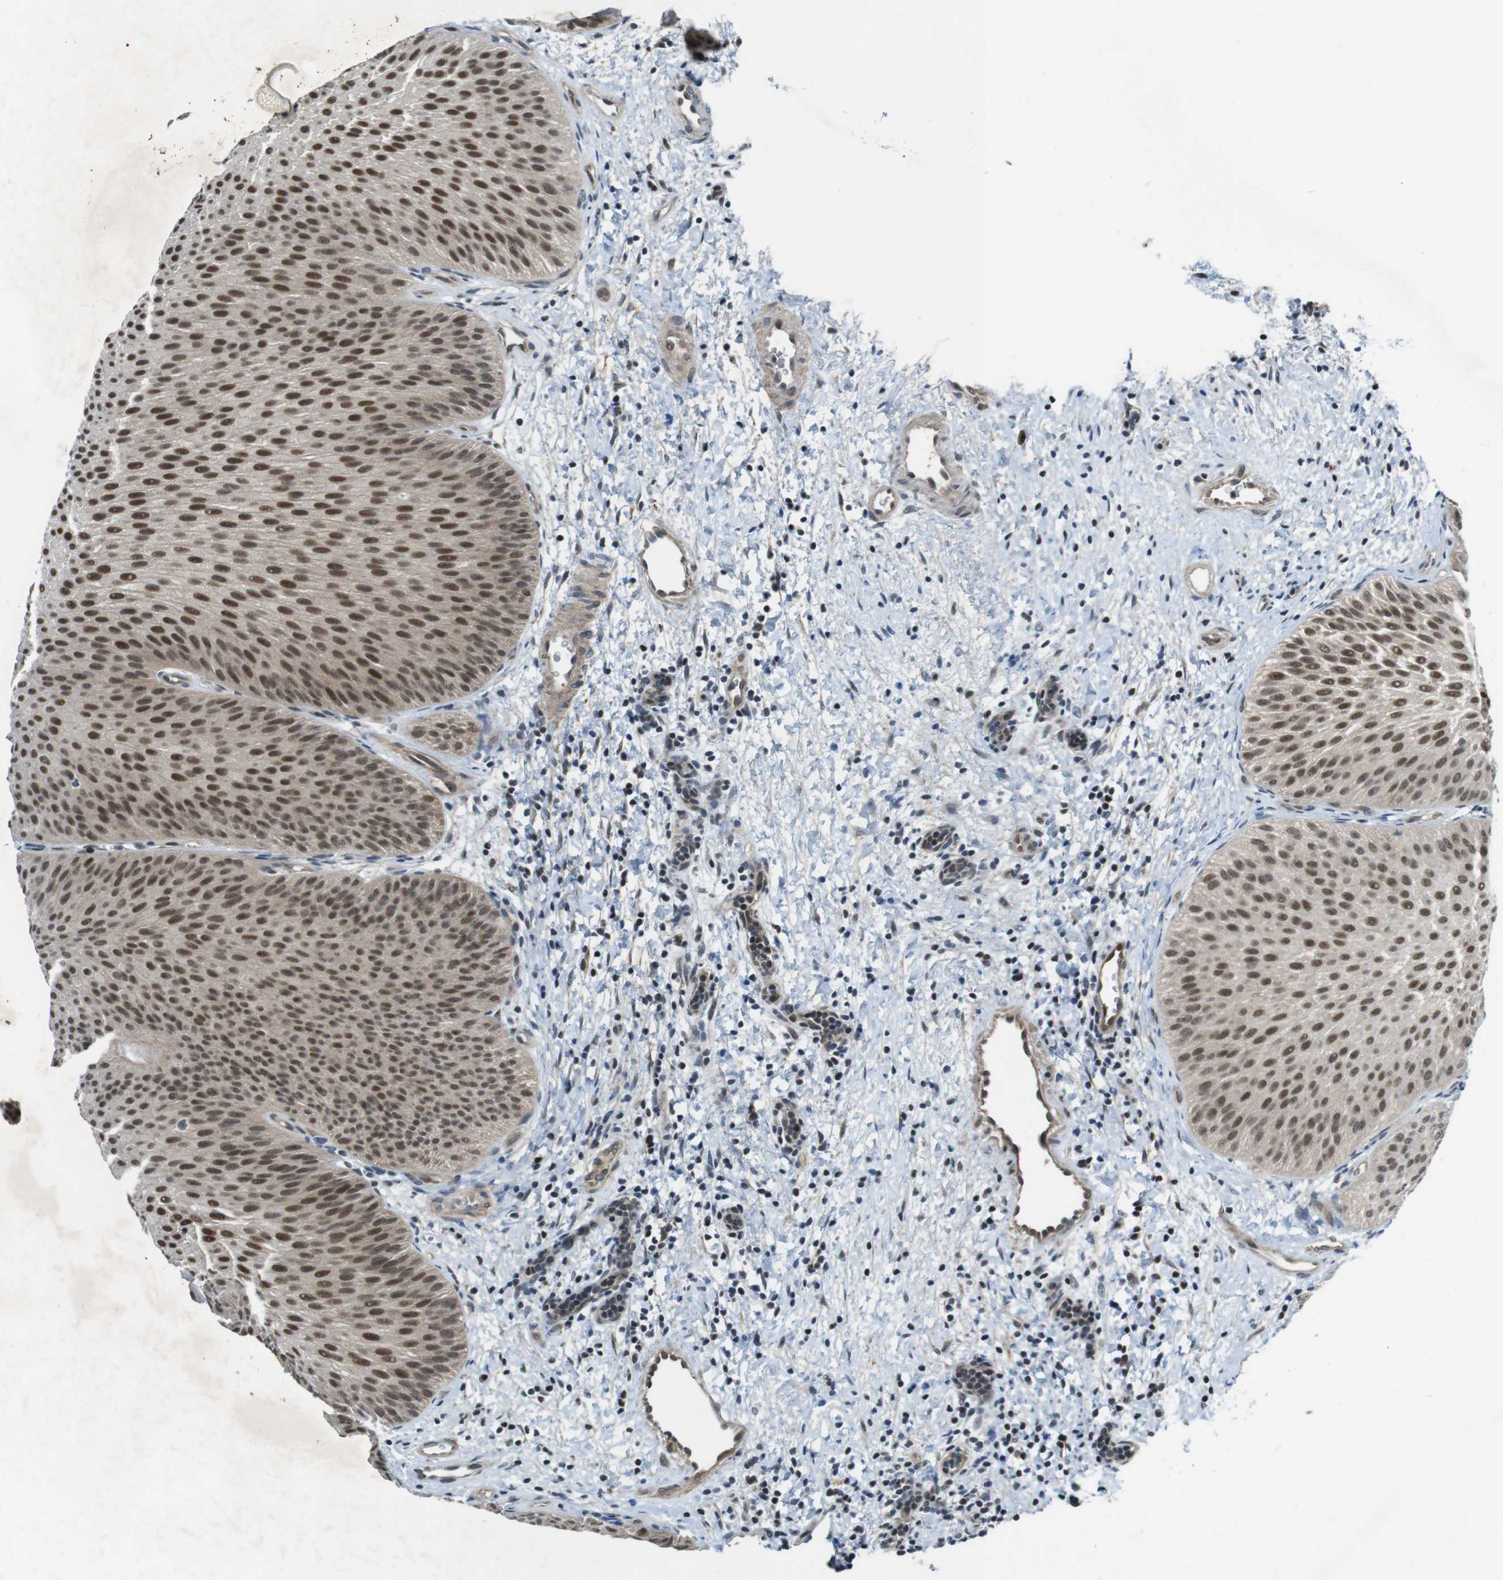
{"staining": {"intensity": "strong", "quantity": ">75%", "location": "nuclear"}, "tissue": "urothelial cancer", "cell_type": "Tumor cells", "image_type": "cancer", "snomed": [{"axis": "morphology", "description": "Urothelial carcinoma, Low grade"}, {"axis": "topography", "description": "Urinary bladder"}], "caption": "Human urothelial cancer stained with a protein marker exhibits strong staining in tumor cells.", "gene": "MAPKAPK5", "patient": {"sex": "female", "age": 60}}